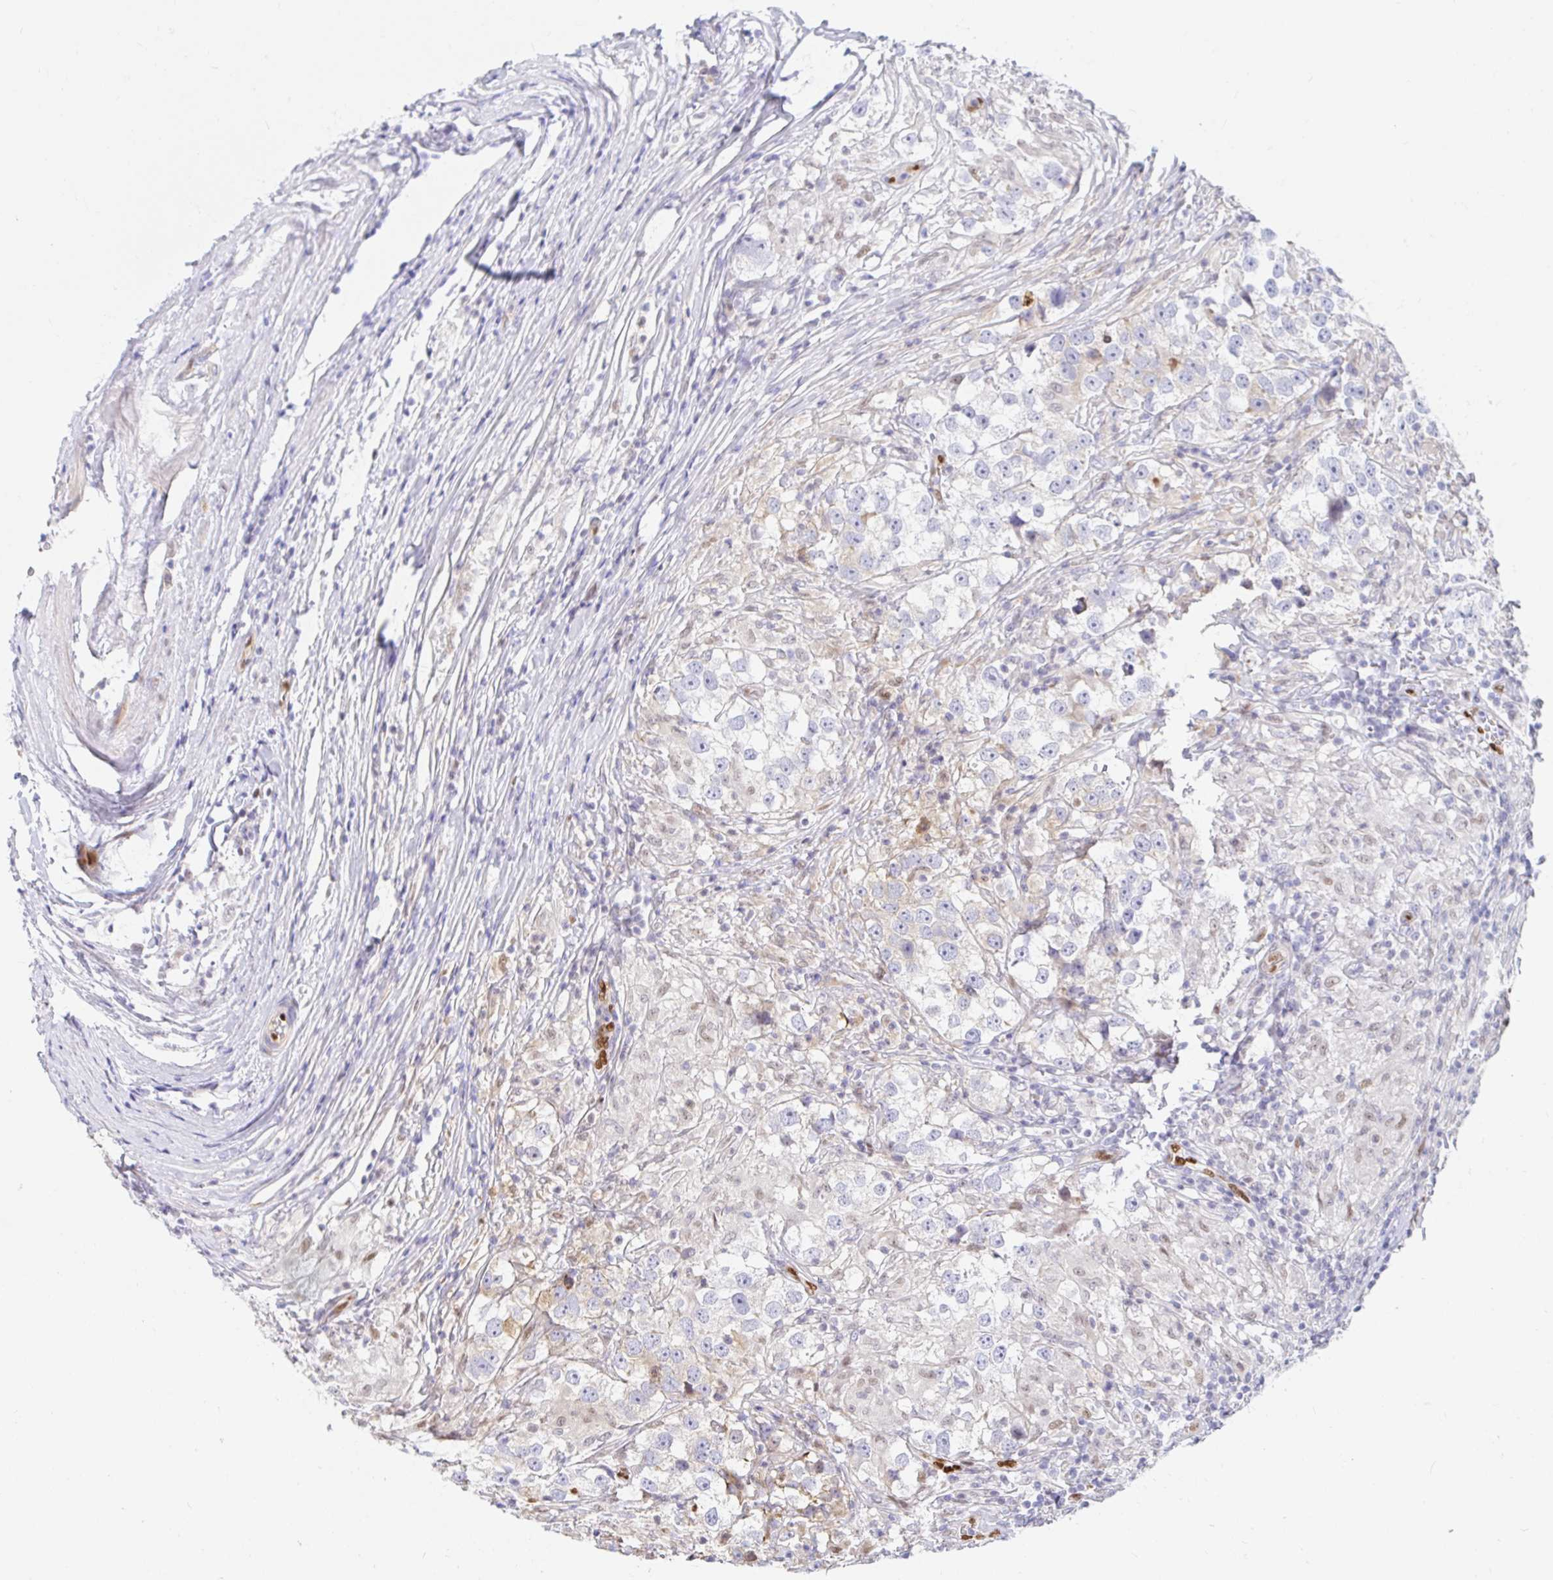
{"staining": {"intensity": "negative", "quantity": "none", "location": "none"}, "tissue": "testis cancer", "cell_type": "Tumor cells", "image_type": "cancer", "snomed": [{"axis": "morphology", "description": "Seminoma, NOS"}, {"axis": "topography", "description": "Testis"}], "caption": "Protein analysis of testis seminoma shows no significant expression in tumor cells. Brightfield microscopy of IHC stained with DAB (brown) and hematoxylin (blue), captured at high magnification.", "gene": "HINFP", "patient": {"sex": "male", "age": 46}}